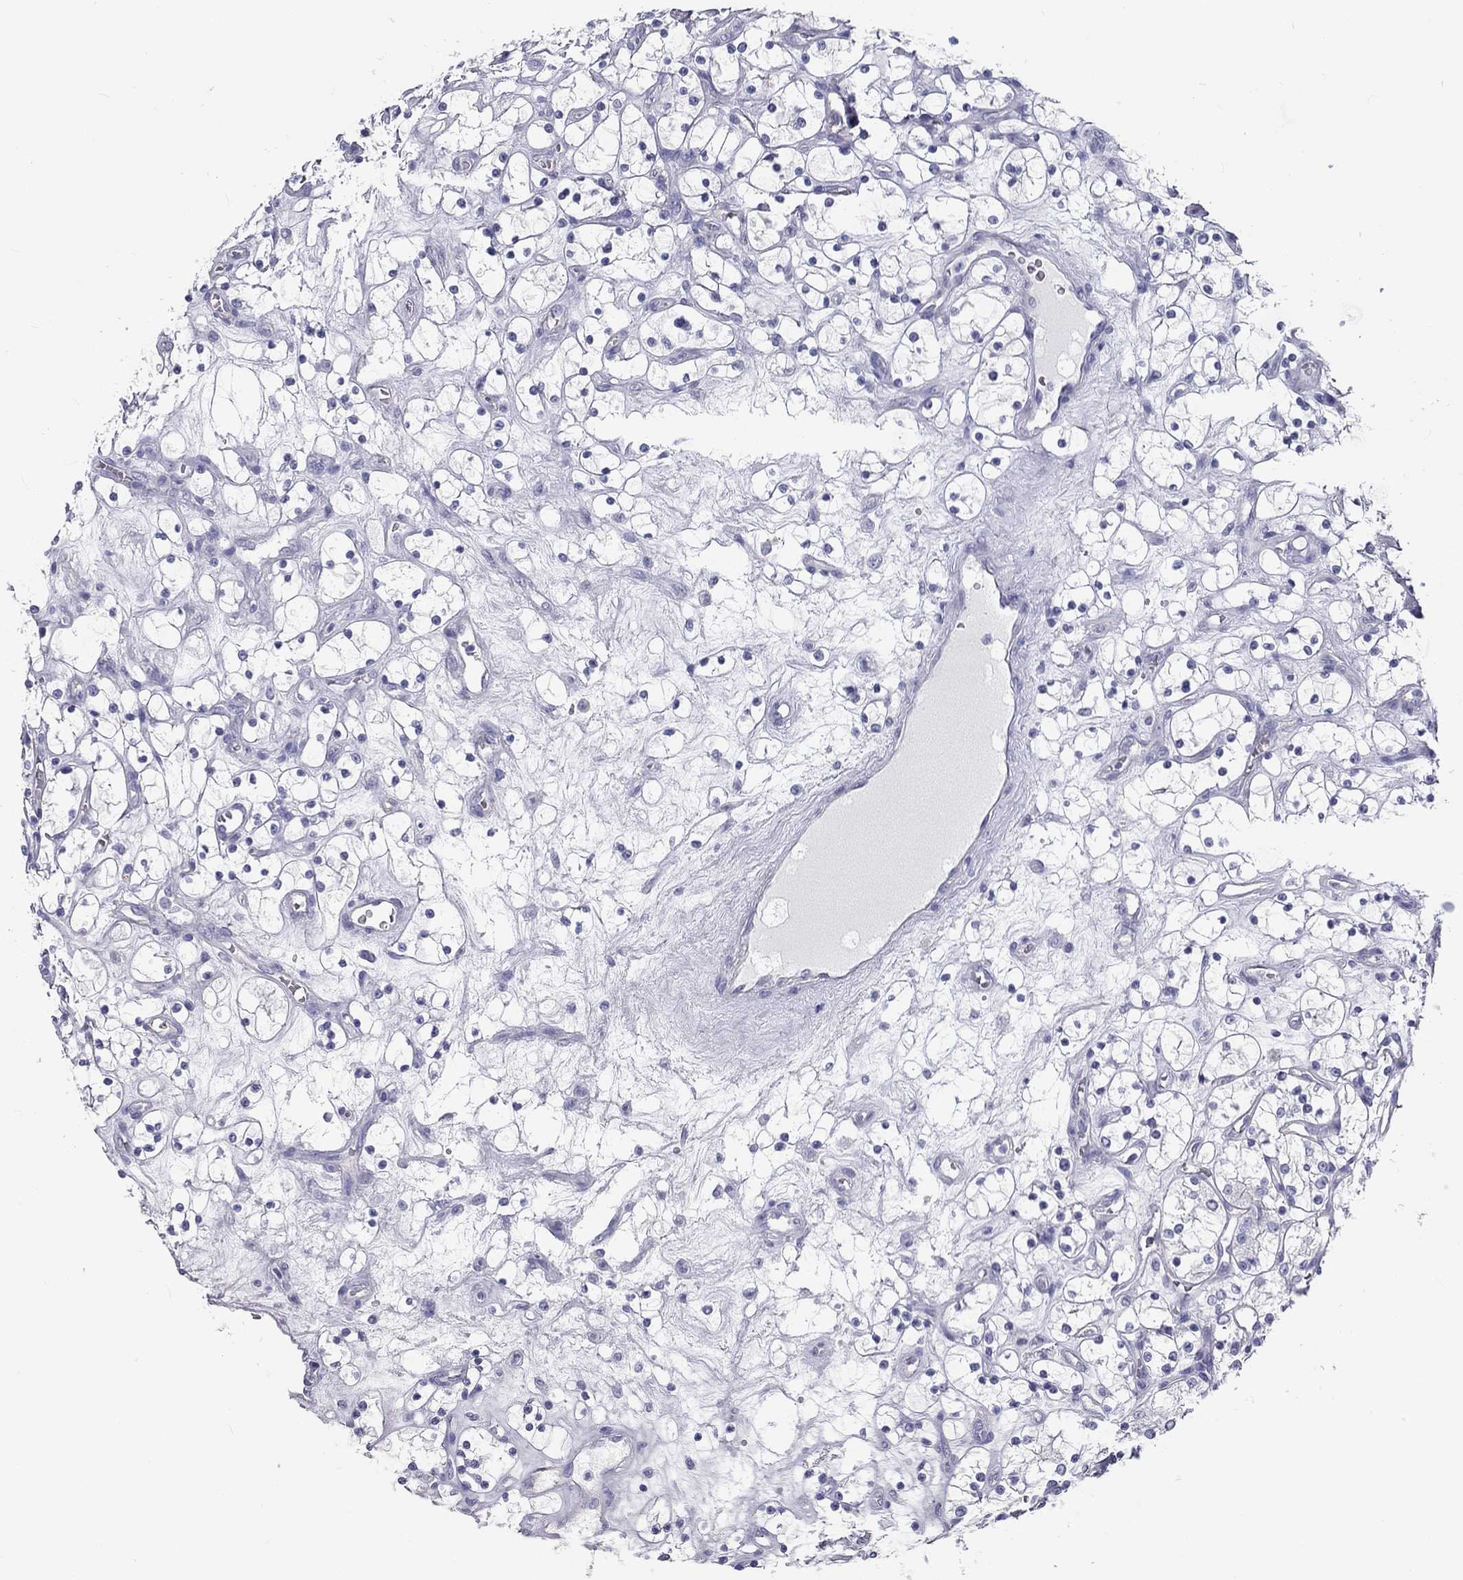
{"staining": {"intensity": "negative", "quantity": "none", "location": "none"}, "tissue": "renal cancer", "cell_type": "Tumor cells", "image_type": "cancer", "snomed": [{"axis": "morphology", "description": "Adenocarcinoma, NOS"}, {"axis": "topography", "description": "Kidney"}], "caption": "The image reveals no significant staining in tumor cells of renal adenocarcinoma.", "gene": "DNALI1", "patient": {"sex": "female", "age": 69}}